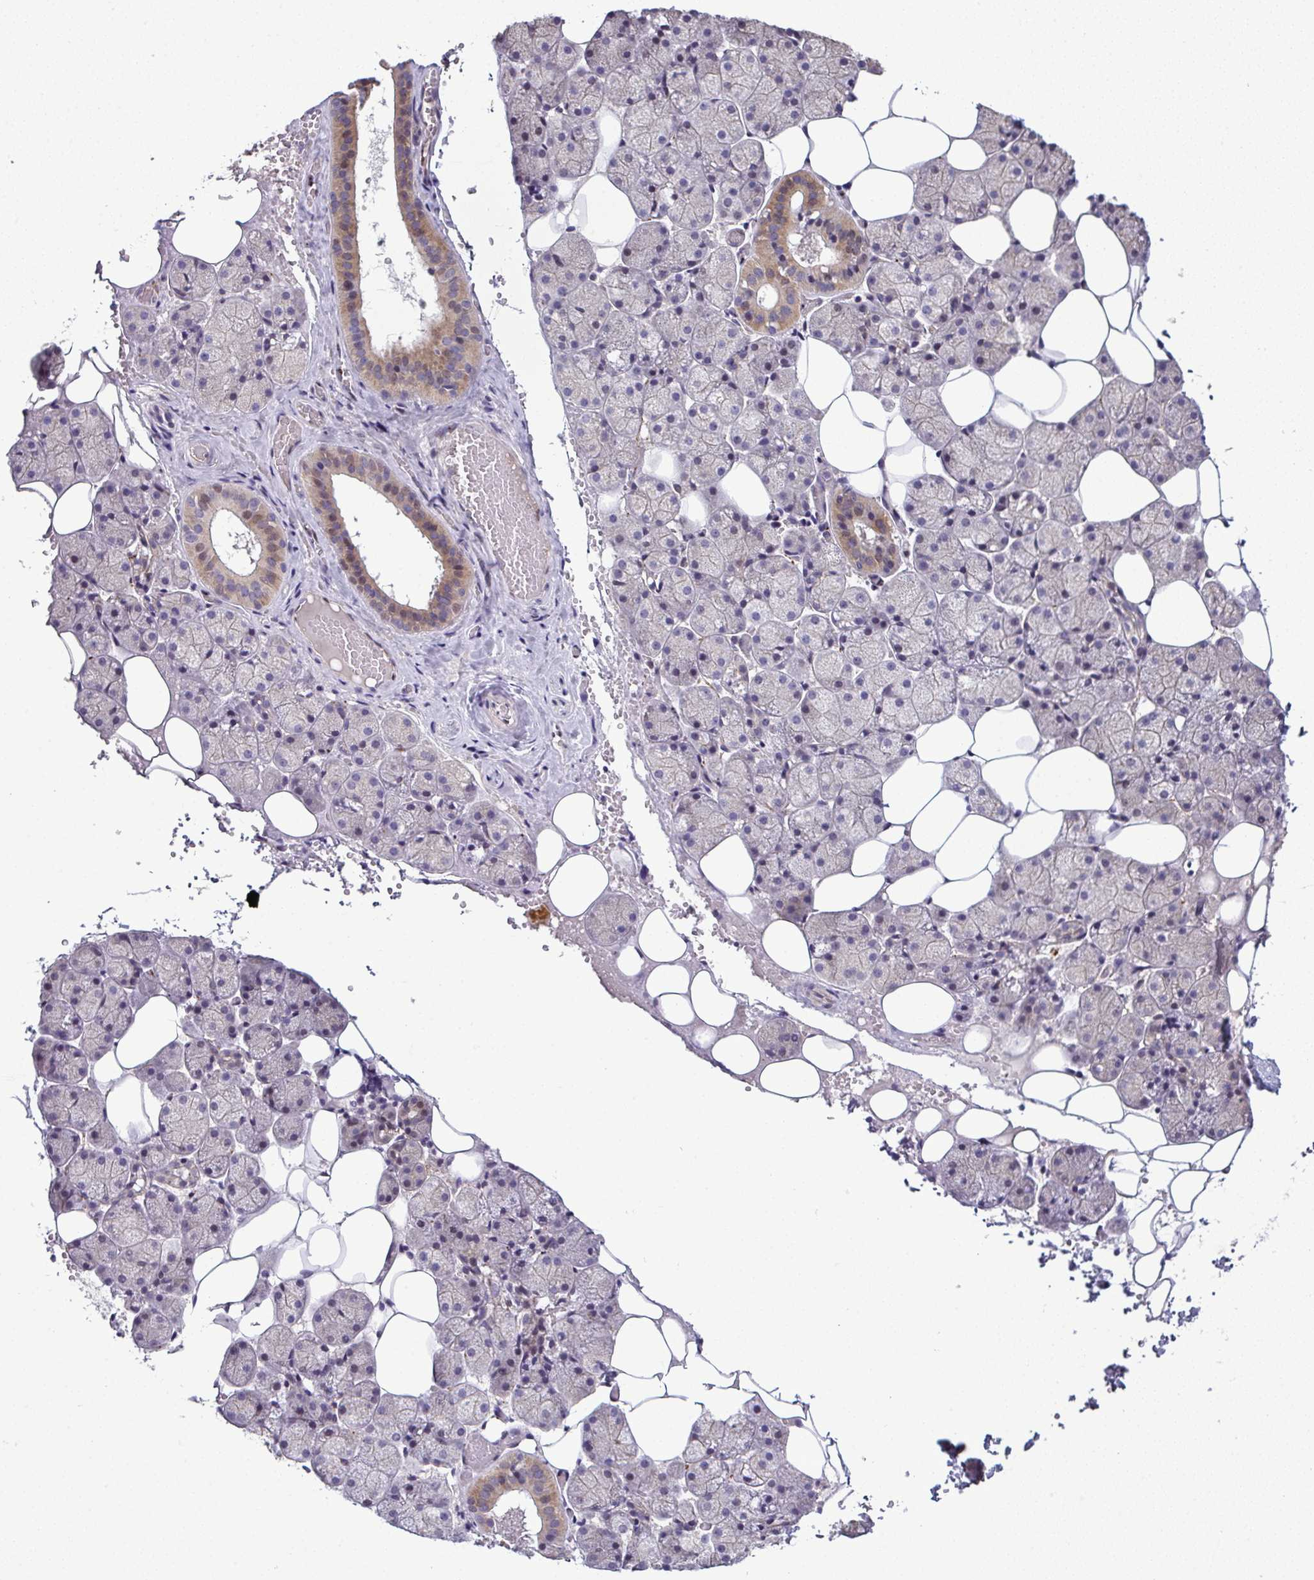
{"staining": {"intensity": "moderate", "quantity": "<25%", "location": "cytoplasmic/membranous,nuclear"}, "tissue": "salivary gland", "cell_type": "Glandular cells", "image_type": "normal", "snomed": [{"axis": "morphology", "description": "Normal tissue, NOS"}, {"axis": "topography", "description": "Salivary gland"}], "caption": "An immunohistochemistry (IHC) micrograph of benign tissue is shown. Protein staining in brown highlights moderate cytoplasmic/membranous,nuclear positivity in salivary gland within glandular cells.", "gene": "ODF1", "patient": {"sex": "male", "age": 38}}